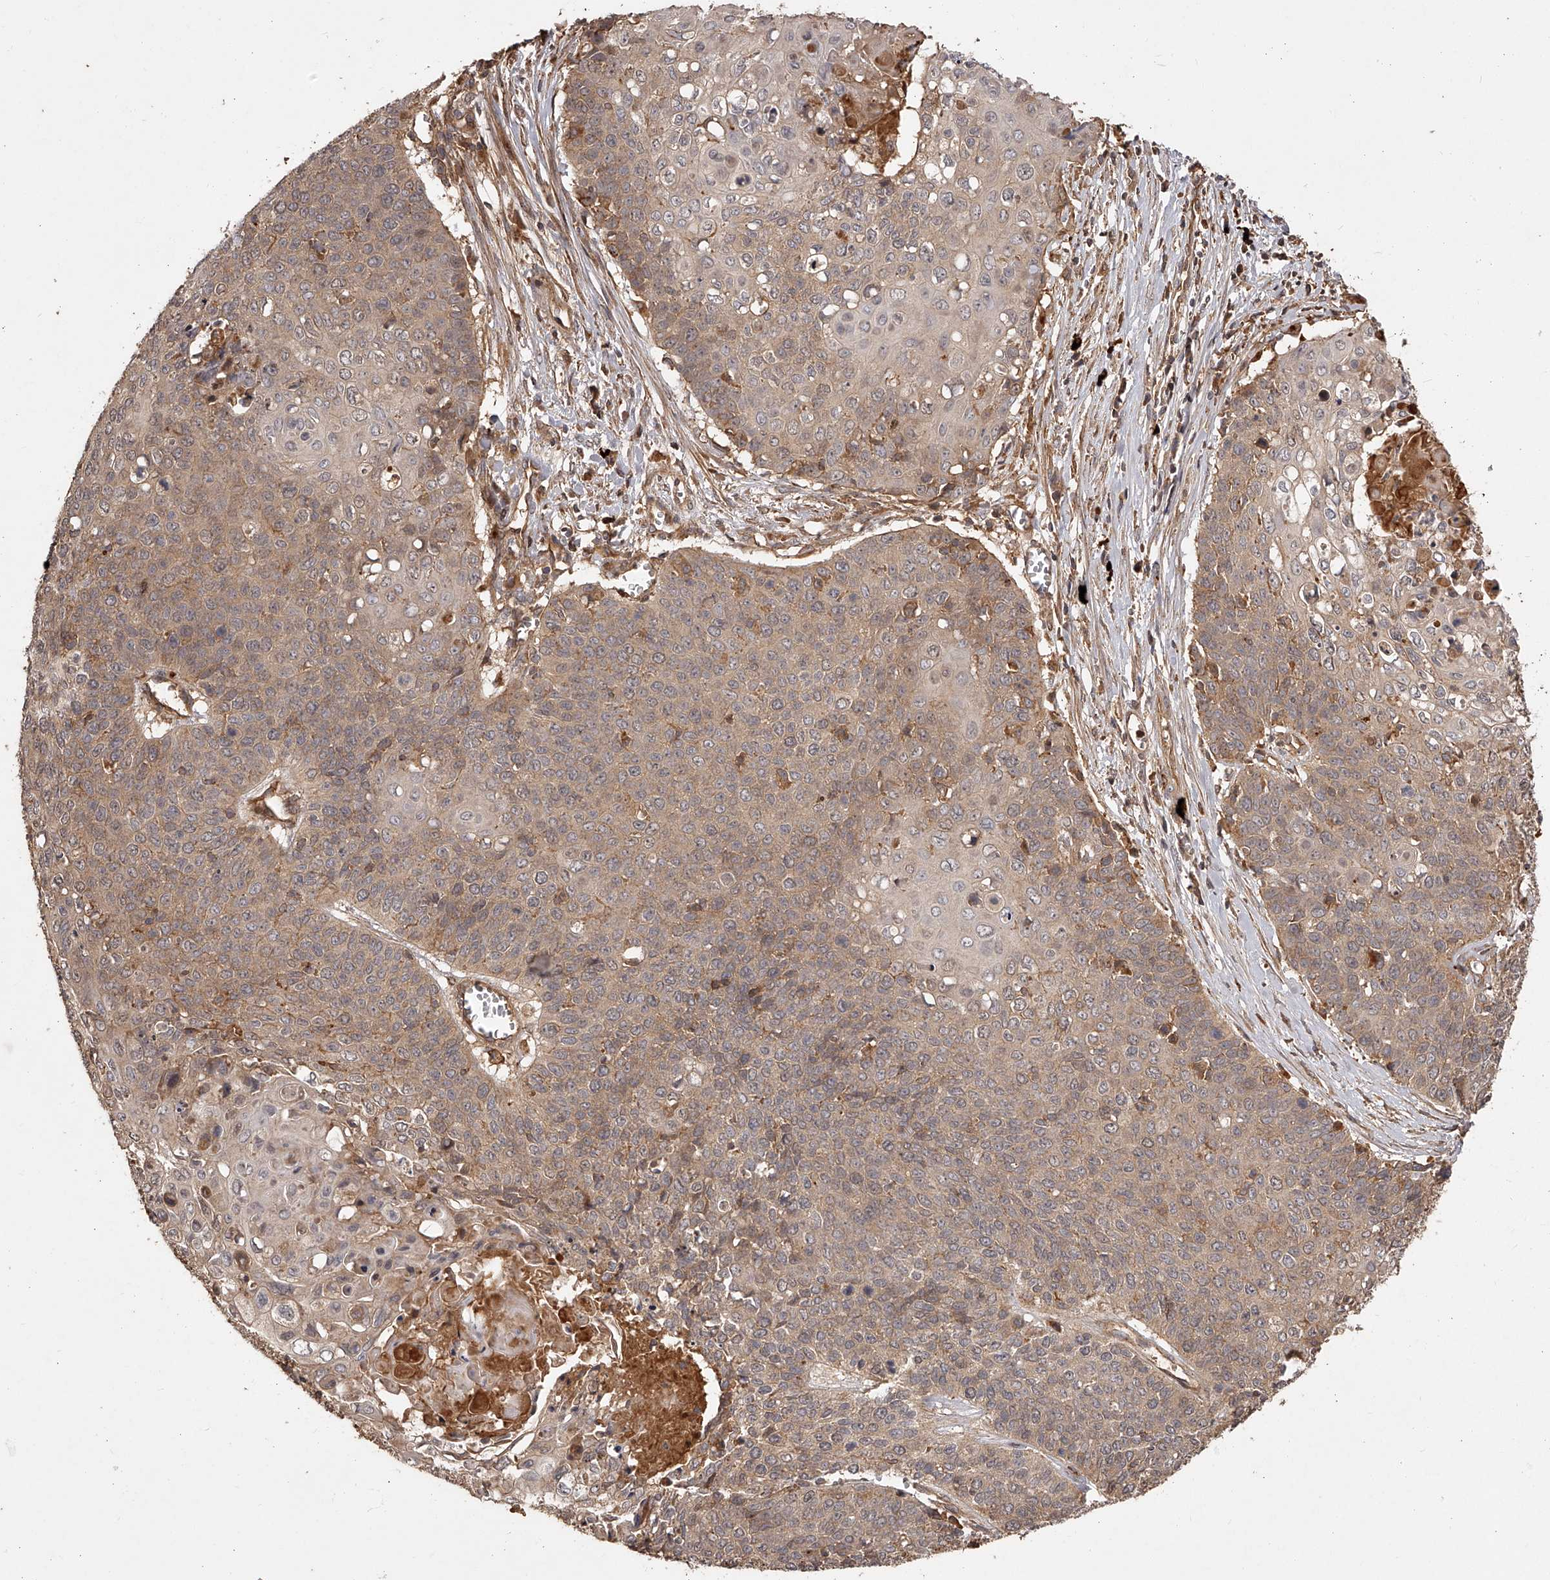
{"staining": {"intensity": "weak", "quantity": ">75%", "location": "cytoplasmic/membranous"}, "tissue": "cervical cancer", "cell_type": "Tumor cells", "image_type": "cancer", "snomed": [{"axis": "morphology", "description": "Squamous cell carcinoma, NOS"}, {"axis": "topography", "description": "Cervix"}], "caption": "Immunohistochemistry (IHC) of cervical cancer shows low levels of weak cytoplasmic/membranous positivity in approximately >75% of tumor cells.", "gene": "CRYZL1", "patient": {"sex": "female", "age": 39}}